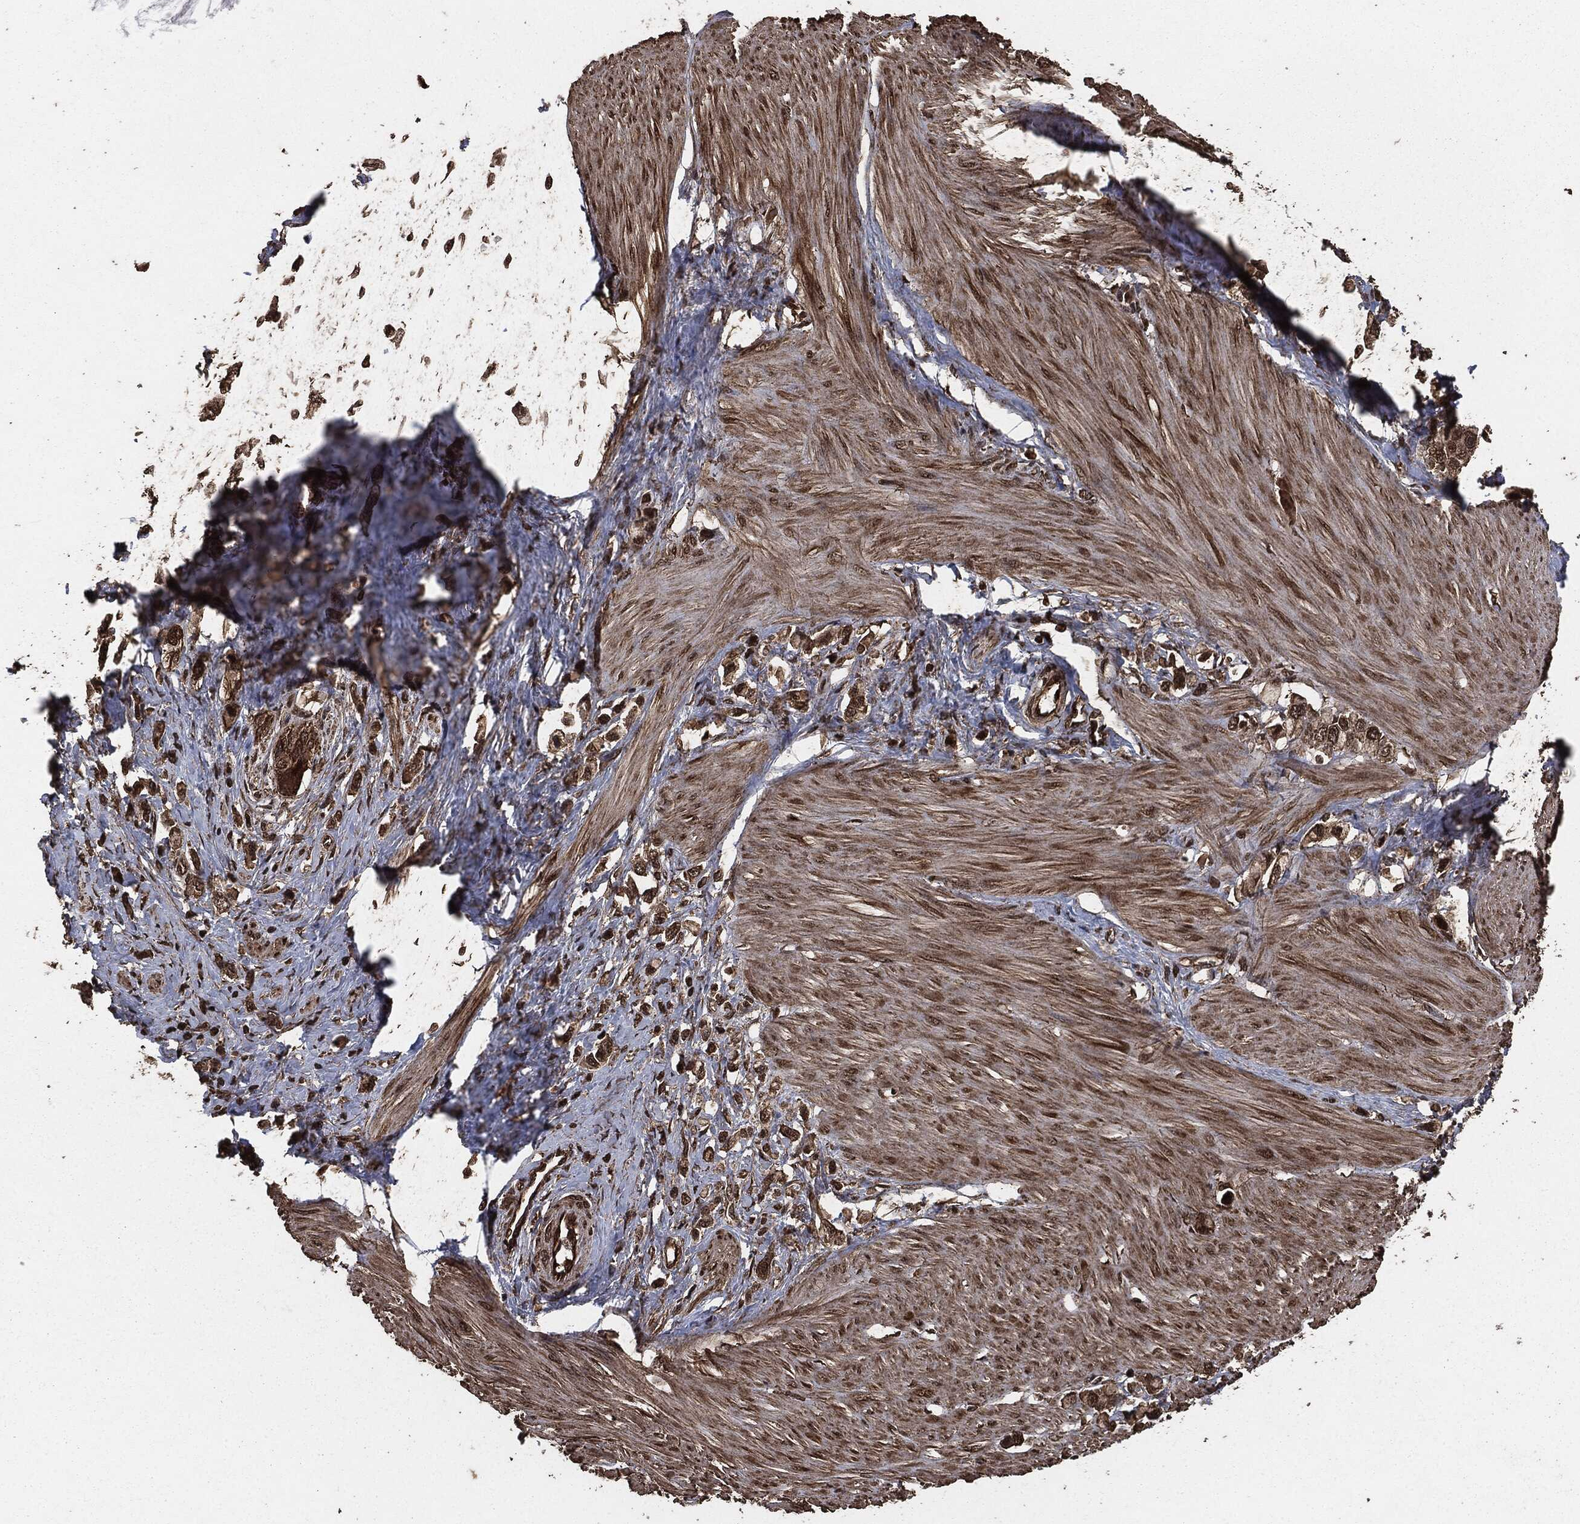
{"staining": {"intensity": "strong", "quantity": "25%-75%", "location": "cytoplasmic/membranous,nuclear"}, "tissue": "stomach cancer", "cell_type": "Tumor cells", "image_type": "cancer", "snomed": [{"axis": "morphology", "description": "Normal tissue, NOS"}, {"axis": "morphology", "description": "Adenocarcinoma, NOS"}, {"axis": "morphology", "description": "Adenocarcinoma, High grade"}, {"axis": "topography", "description": "Stomach, upper"}, {"axis": "topography", "description": "Stomach"}], "caption": "A high amount of strong cytoplasmic/membranous and nuclear staining is identified in approximately 25%-75% of tumor cells in stomach adenocarcinoma tissue.", "gene": "EGFR", "patient": {"sex": "female", "age": 65}}